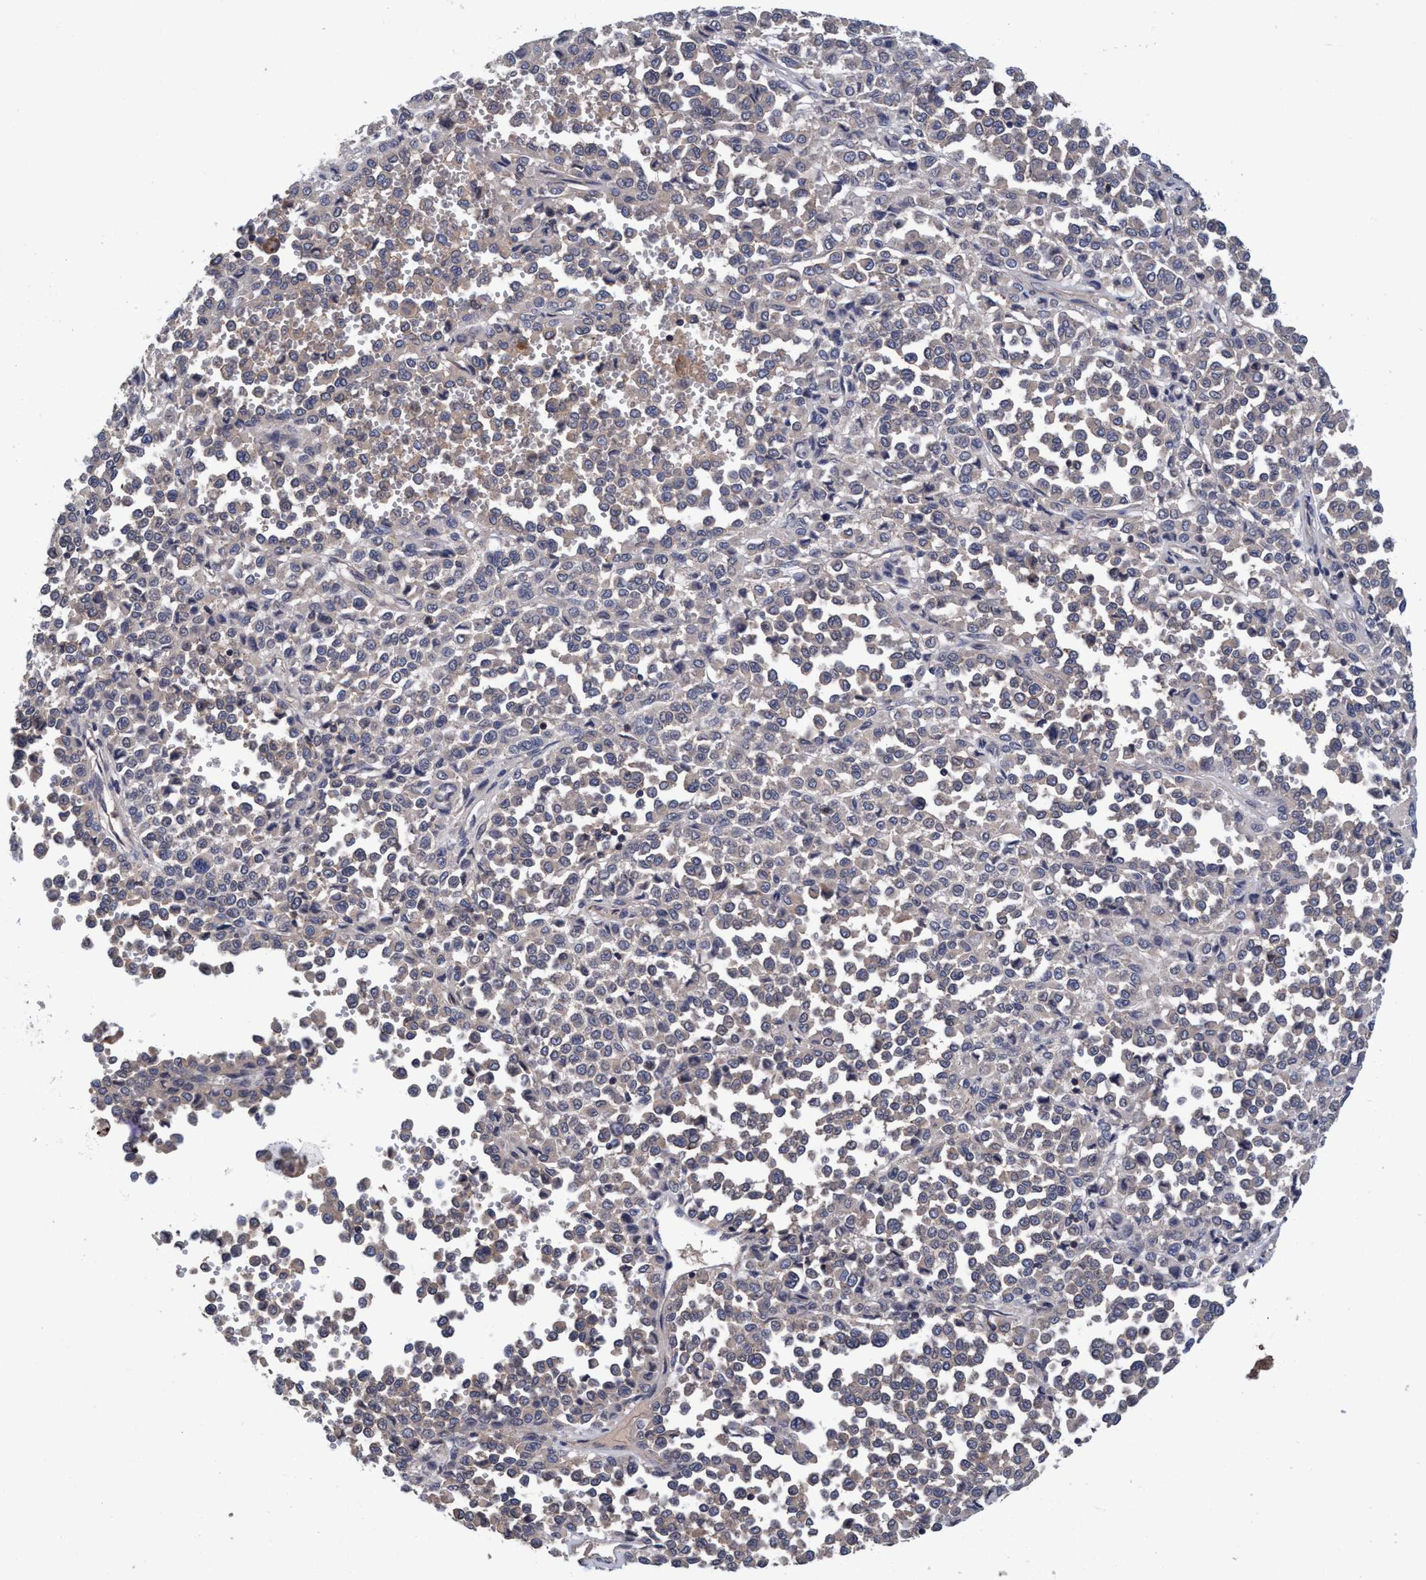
{"staining": {"intensity": "negative", "quantity": "none", "location": "none"}, "tissue": "melanoma", "cell_type": "Tumor cells", "image_type": "cancer", "snomed": [{"axis": "morphology", "description": "Malignant melanoma, Metastatic site"}, {"axis": "topography", "description": "Pancreas"}], "caption": "Human malignant melanoma (metastatic site) stained for a protein using immunohistochemistry exhibits no staining in tumor cells.", "gene": "CALCOCO2", "patient": {"sex": "female", "age": 30}}